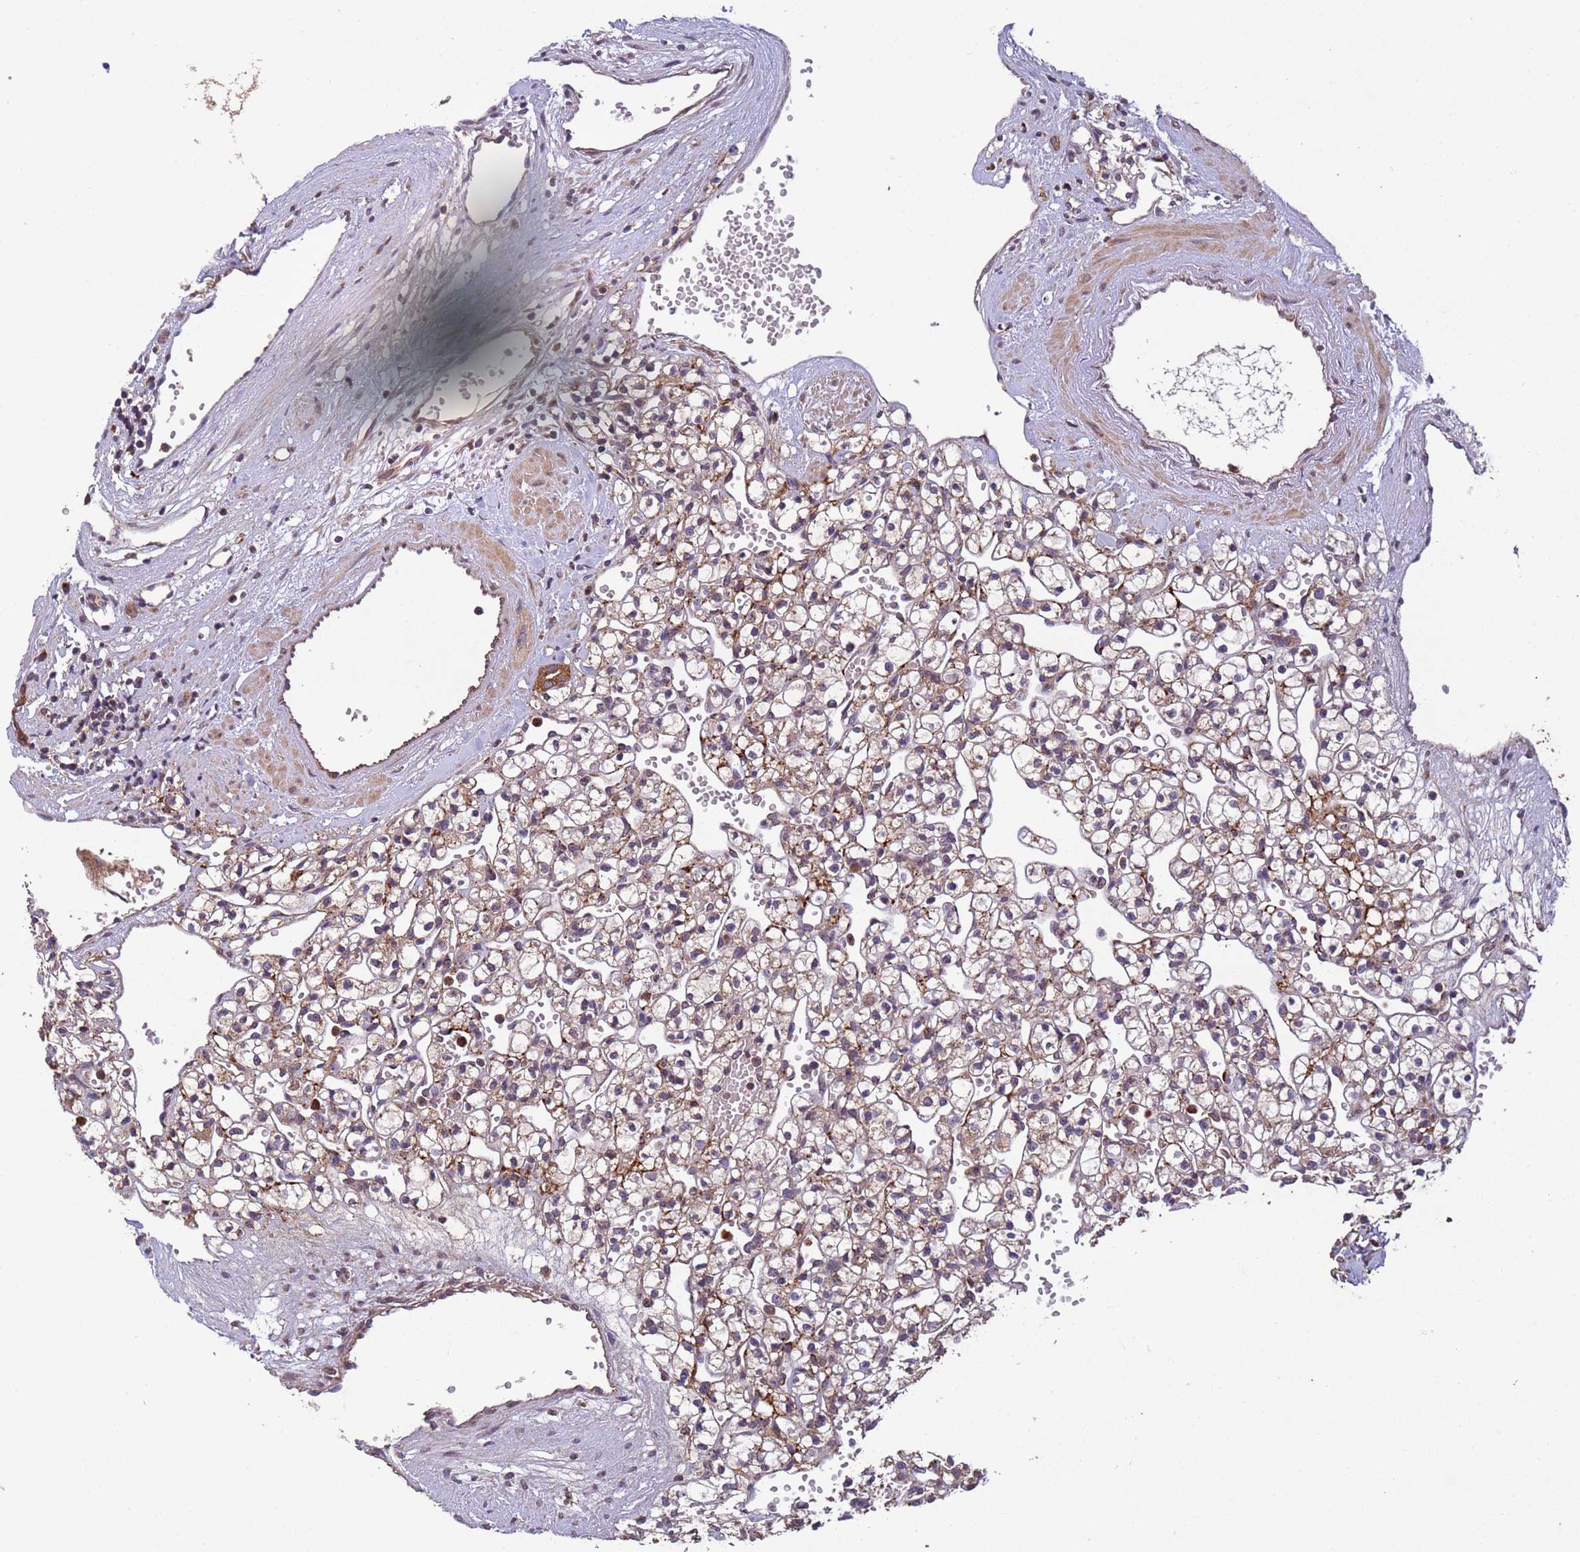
{"staining": {"intensity": "moderate", "quantity": "<25%", "location": "cytoplasmic/membranous"}, "tissue": "renal cancer", "cell_type": "Tumor cells", "image_type": "cancer", "snomed": [{"axis": "morphology", "description": "Adenocarcinoma, NOS"}, {"axis": "topography", "description": "Kidney"}], "caption": "Immunohistochemical staining of renal adenocarcinoma exhibits low levels of moderate cytoplasmic/membranous protein staining in approximately <25% of tumor cells. Using DAB (brown) and hematoxylin (blue) stains, captured at high magnification using brightfield microscopy.", "gene": "FASTKD1", "patient": {"sex": "female", "age": 59}}